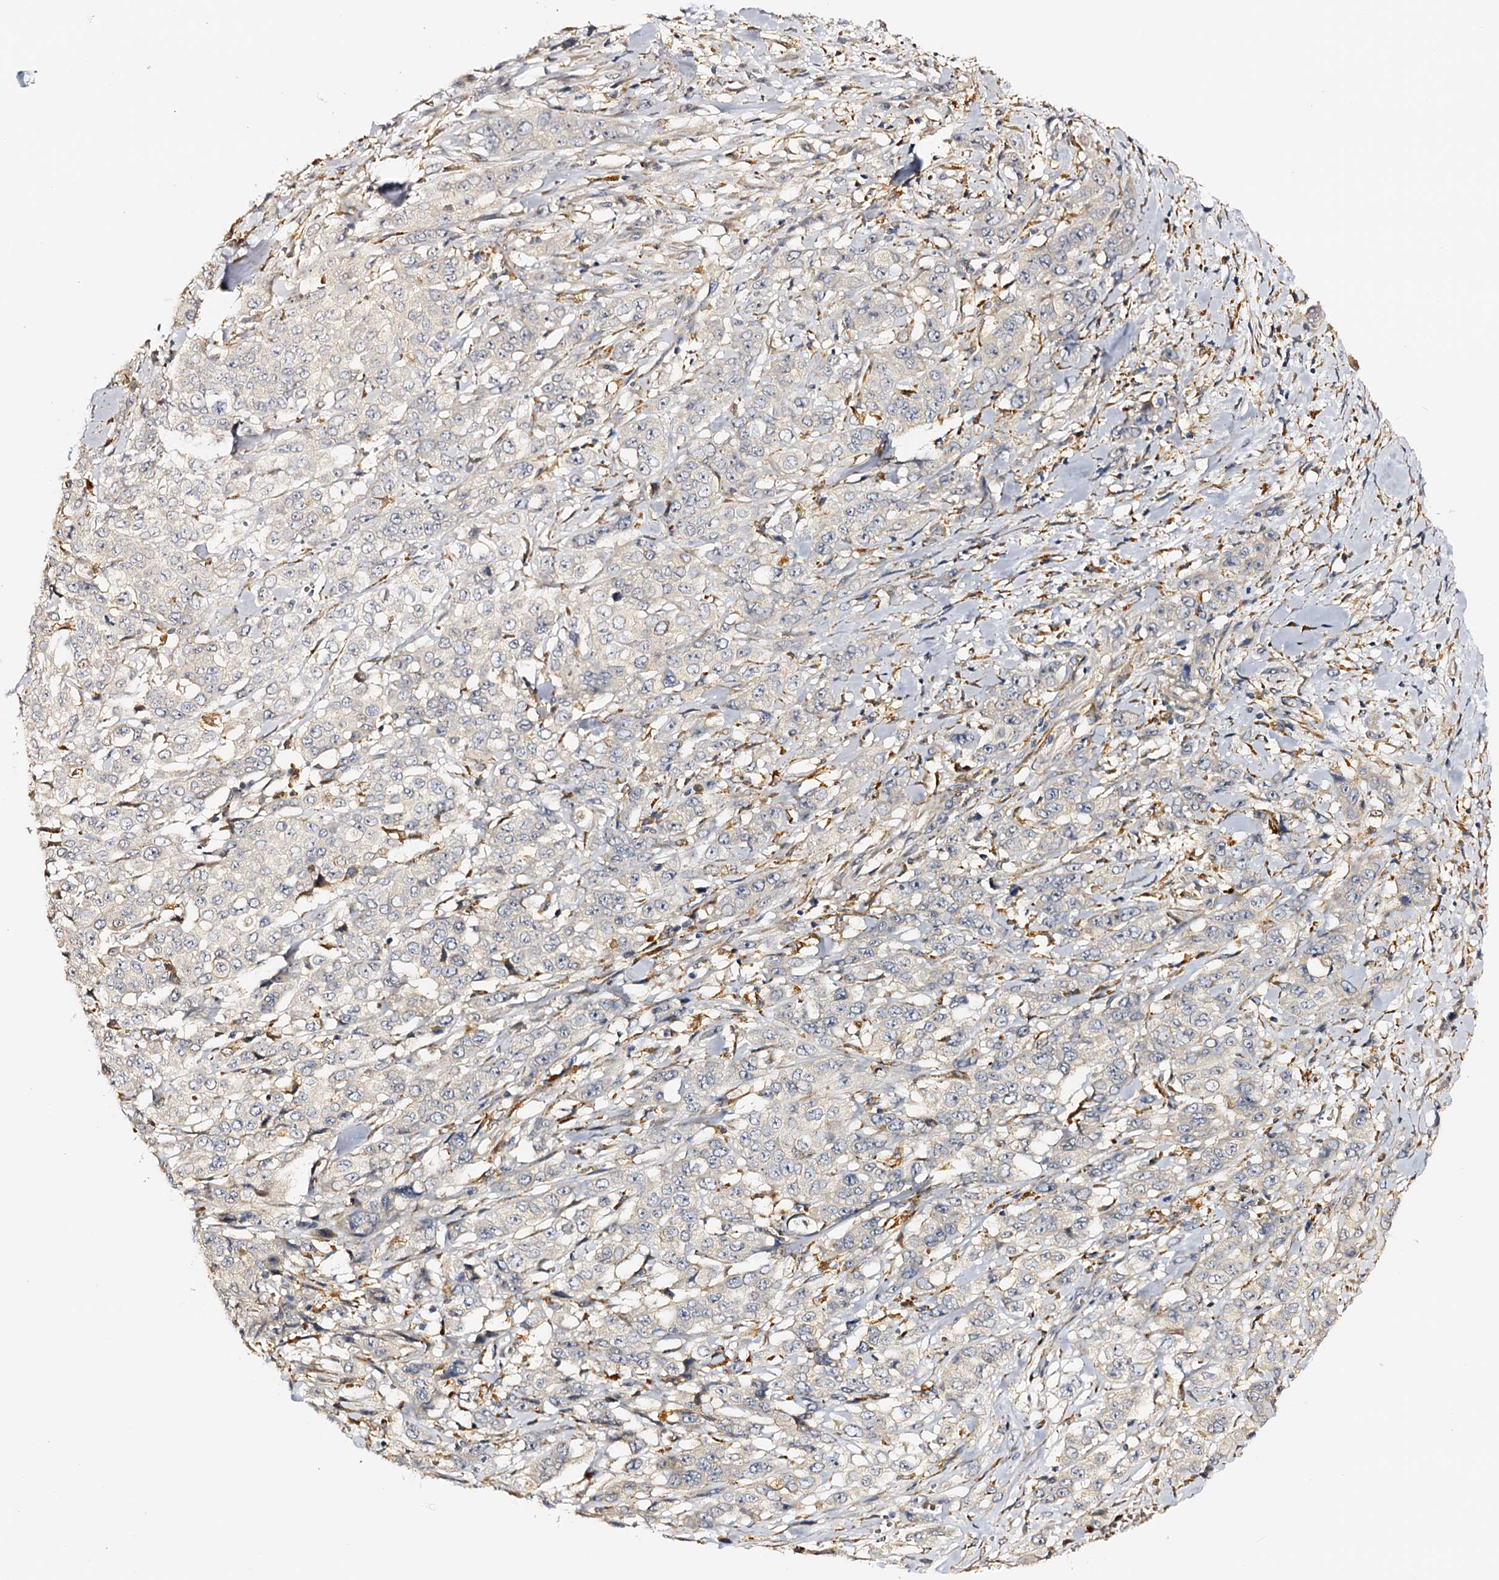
{"staining": {"intensity": "negative", "quantity": "none", "location": "none"}, "tissue": "stomach cancer", "cell_type": "Tumor cells", "image_type": "cancer", "snomed": [{"axis": "morphology", "description": "Adenocarcinoma, NOS"}, {"axis": "topography", "description": "Stomach, upper"}], "caption": "This image is of adenocarcinoma (stomach) stained with immunohistochemistry (IHC) to label a protein in brown with the nuclei are counter-stained blue. There is no staining in tumor cells.", "gene": "DMXL2", "patient": {"sex": "male", "age": 62}}